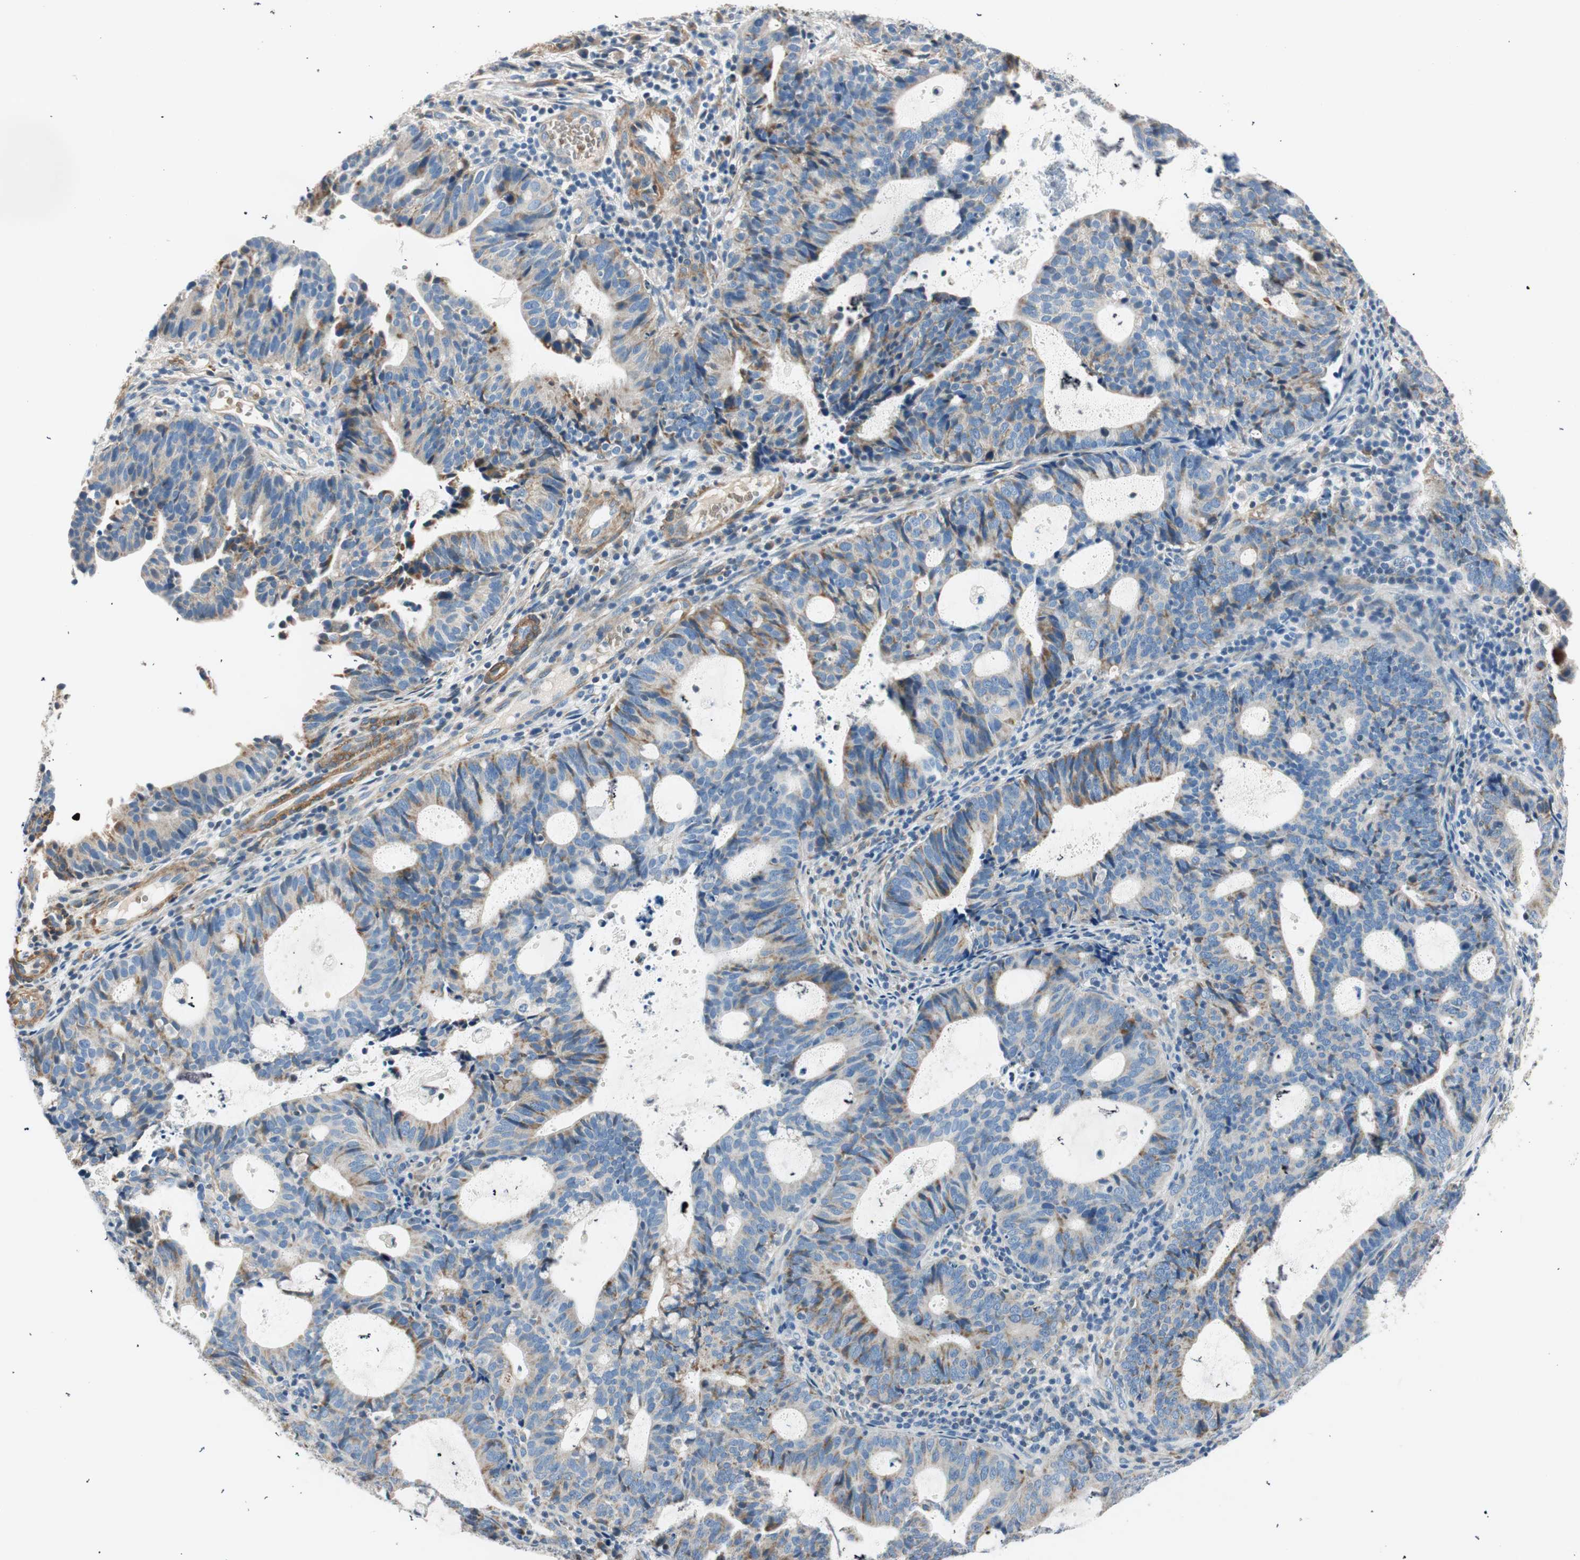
{"staining": {"intensity": "weak", "quantity": "25%-75%", "location": "cytoplasmic/membranous"}, "tissue": "endometrial cancer", "cell_type": "Tumor cells", "image_type": "cancer", "snomed": [{"axis": "morphology", "description": "Adenocarcinoma, NOS"}, {"axis": "topography", "description": "Uterus"}], "caption": "Immunohistochemical staining of human adenocarcinoma (endometrial) displays low levels of weak cytoplasmic/membranous expression in about 25%-75% of tumor cells.", "gene": "RORB", "patient": {"sex": "female", "age": 83}}